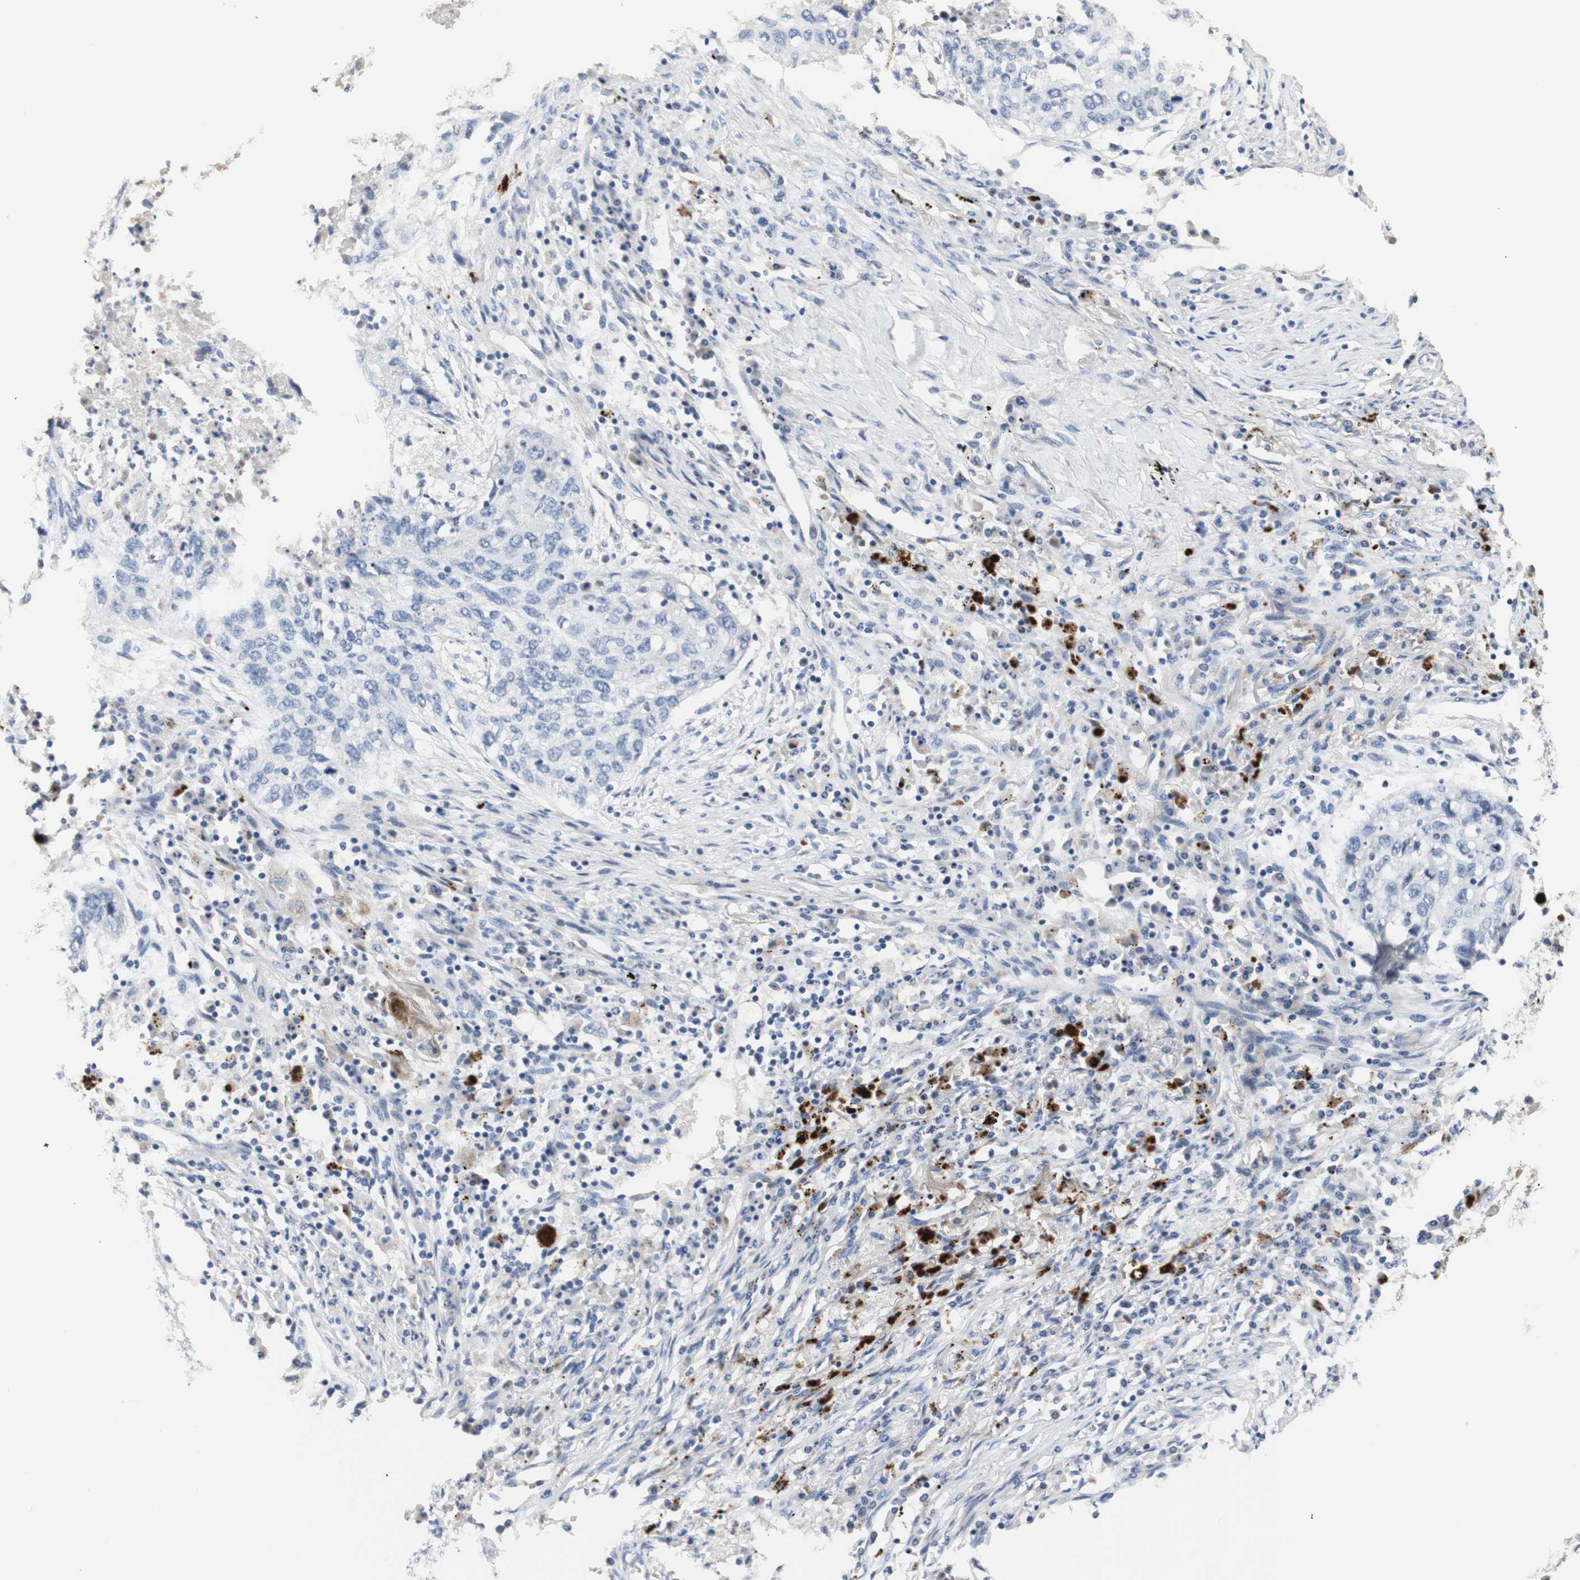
{"staining": {"intensity": "negative", "quantity": "none", "location": "none"}, "tissue": "lung cancer", "cell_type": "Tumor cells", "image_type": "cancer", "snomed": [{"axis": "morphology", "description": "Squamous cell carcinoma, NOS"}, {"axis": "topography", "description": "Lung"}], "caption": "Tumor cells show no significant protein expression in lung cancer.", "gene": "CDON", "patient": {"sex": "female", "age": 63}}